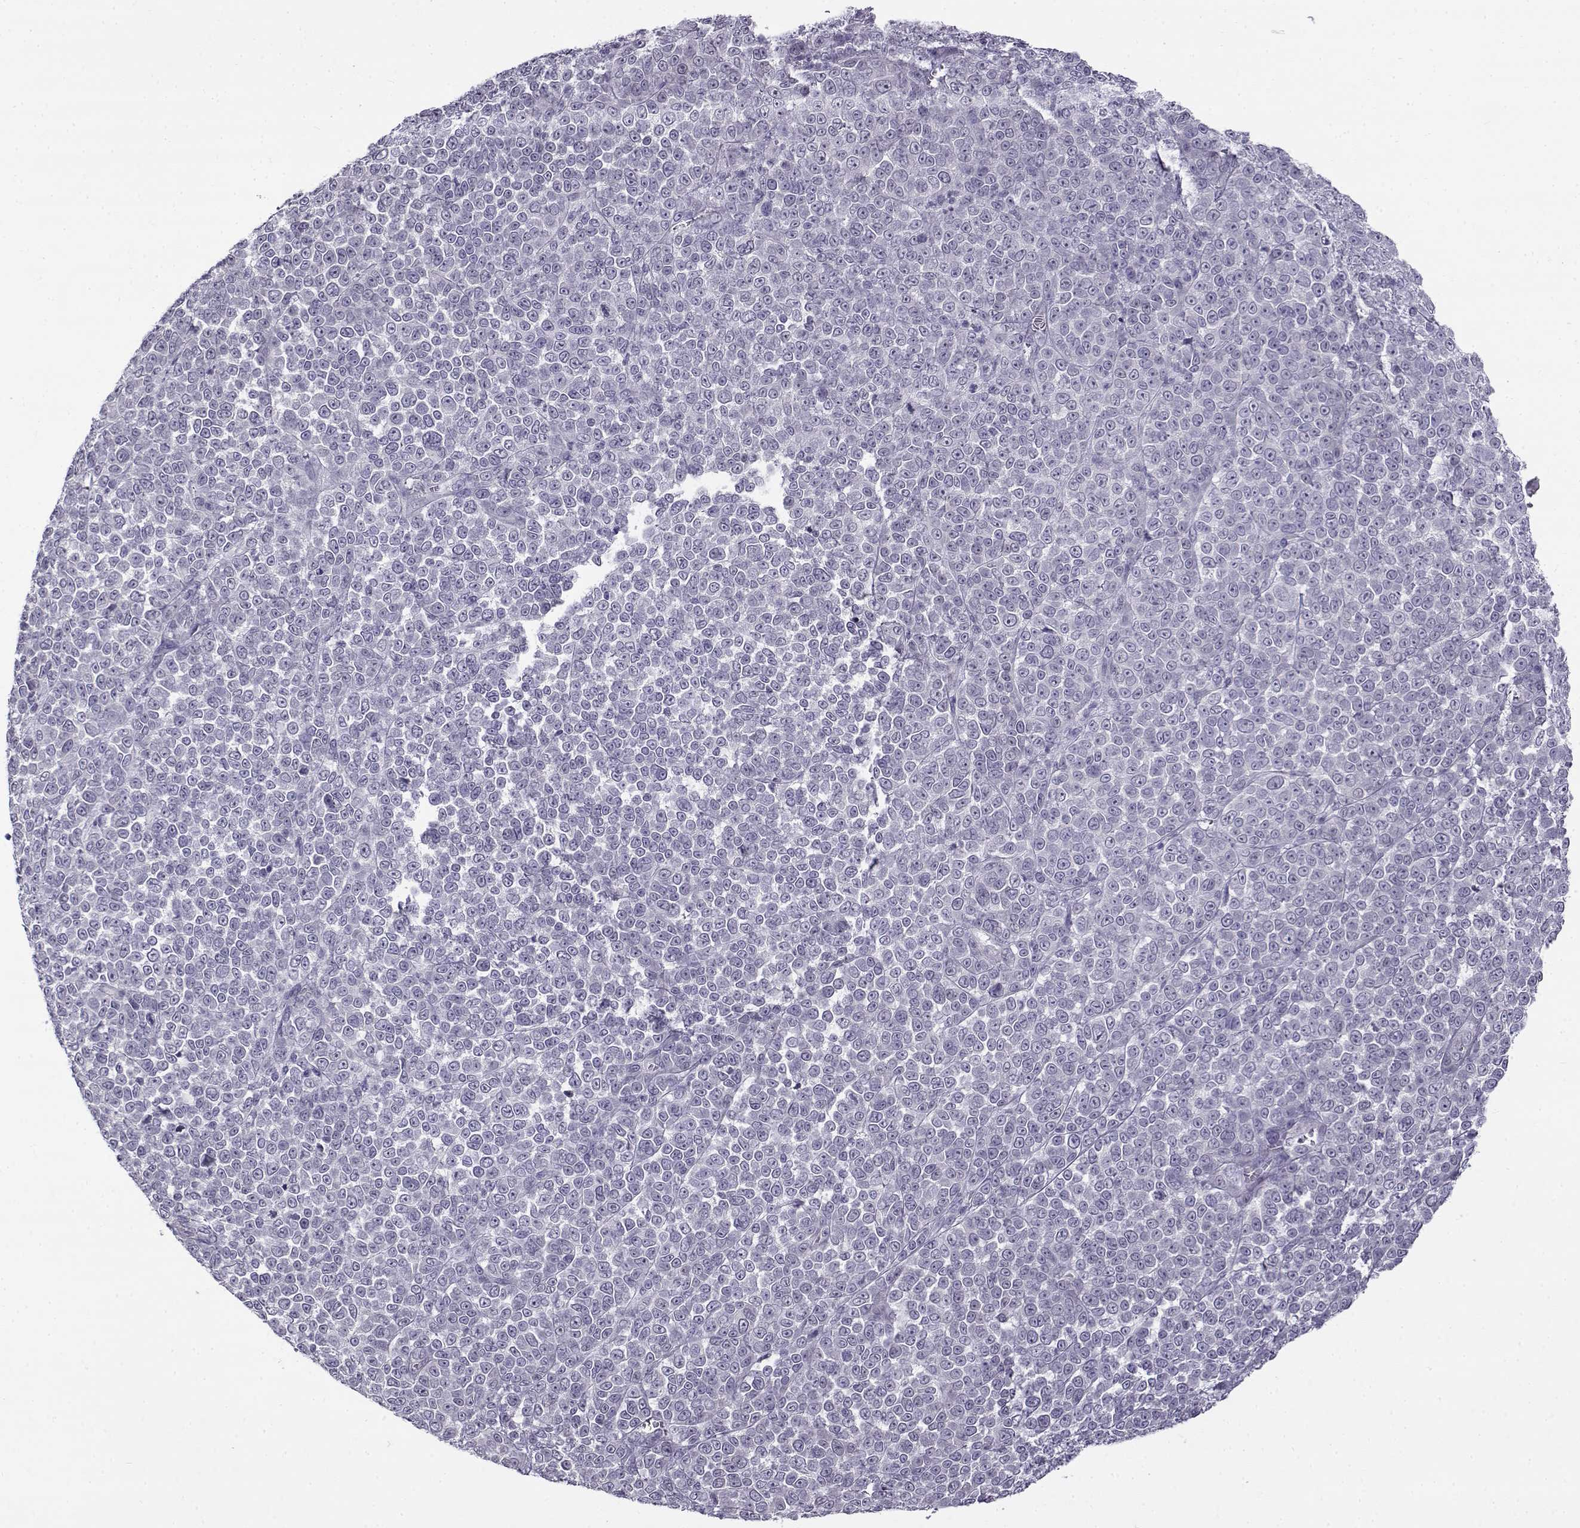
{"staining": {"intensity": "negative", "quantity": "none", "location": "none"}, "tissue": "melanoma", "cell_type": "Tumor cells", "image_type": "cancer", "snomed": [{"axis": "morphology", "description": "Malignant melanoma, NOS"}, {"axis": "topography", "description": "Skin"}], "caption": "Immunohistochemistry (IHC) micrograph of malignant melanoma stained for a protein (brown), which exhibits no expression in tumor cells.", "gene": "TEX55", "patient": {"sex": "female", "age": 95}}